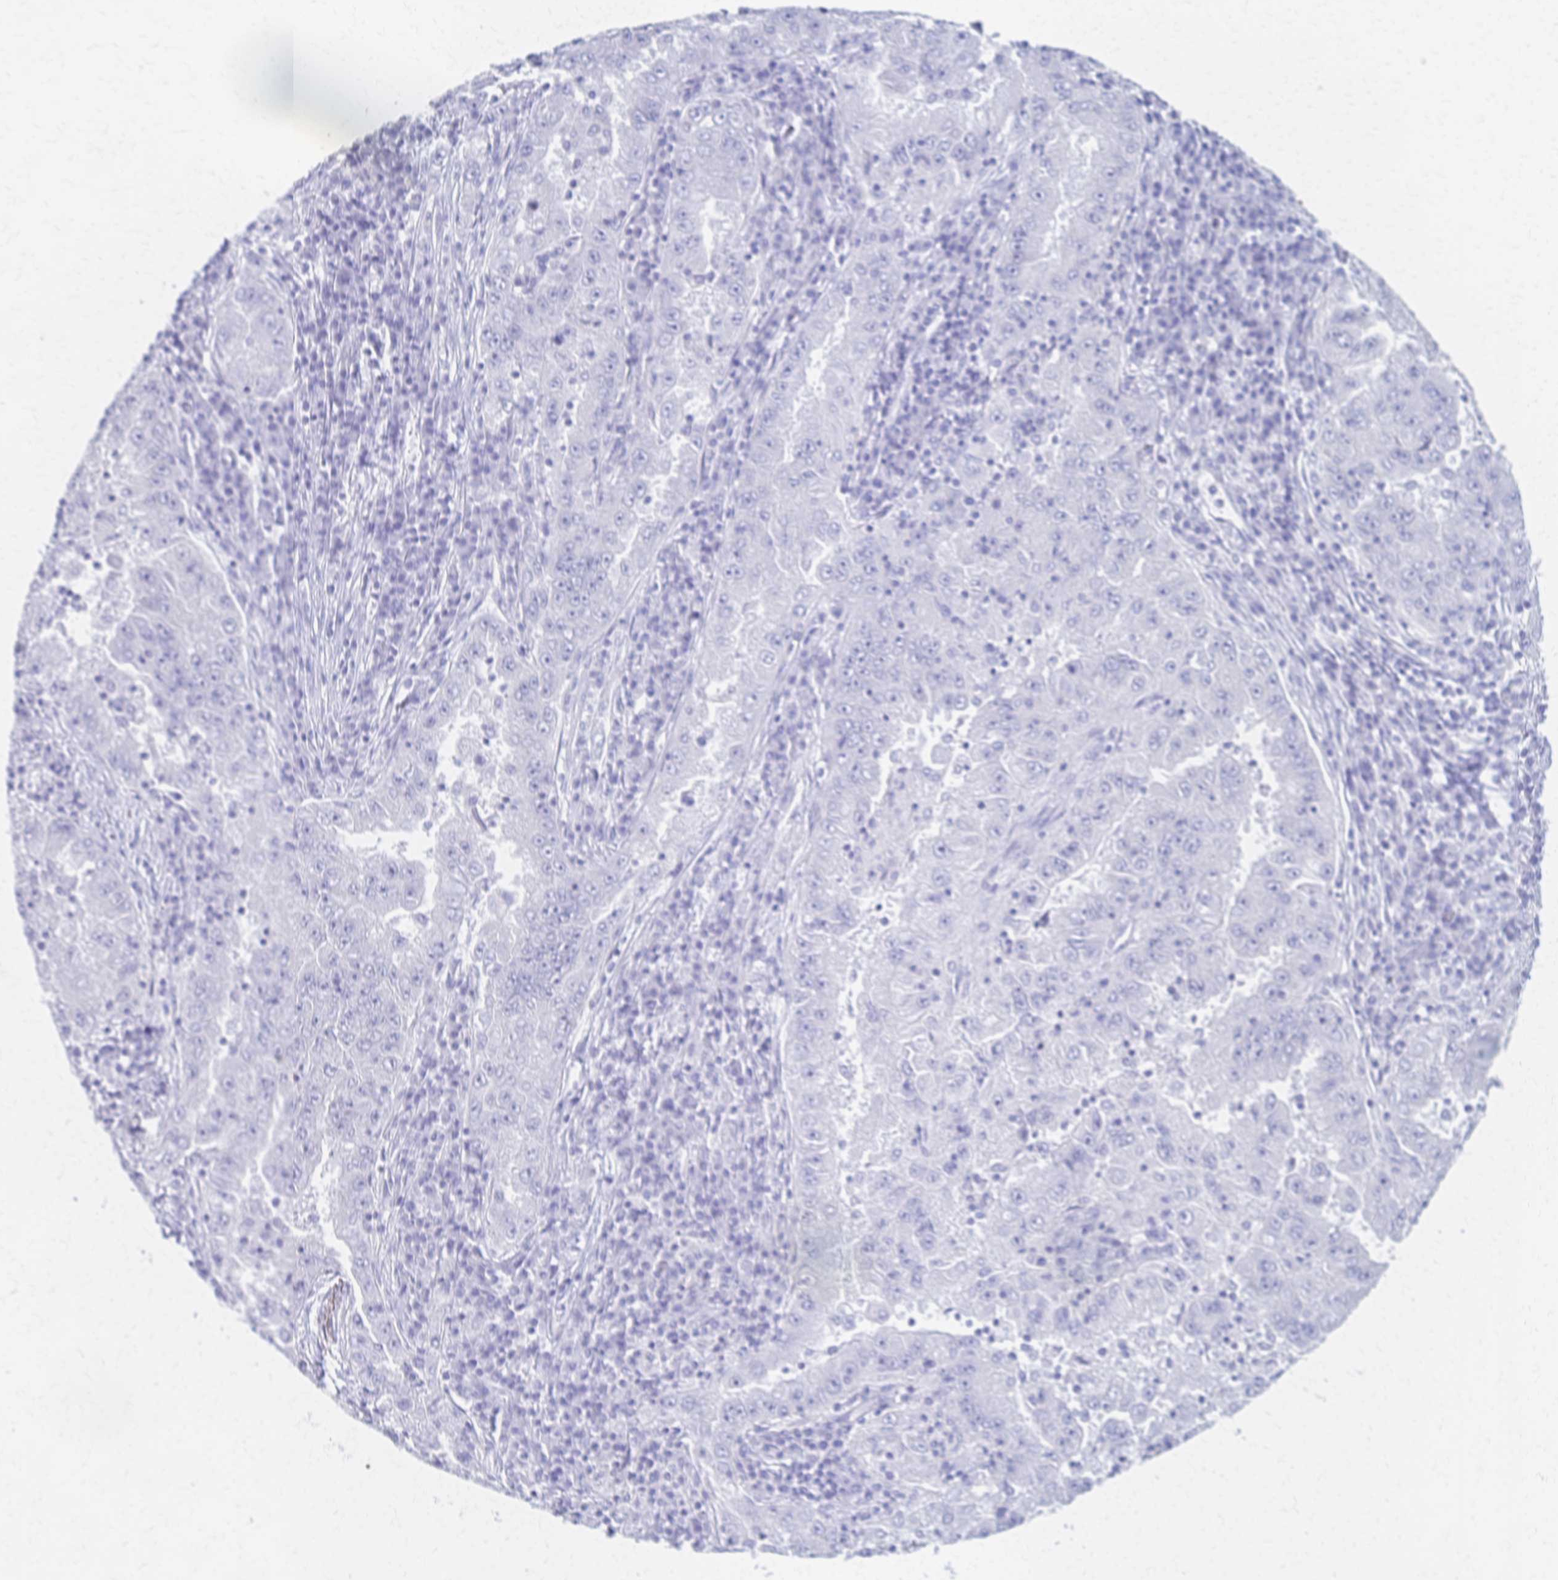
{"staining": {"intensity": "negative", "quantity": "none", "location": "none"}, "tissue": "lung cancer", "cell_type": "Tumor cells", "image_type": "cancer", "snomed": [{"axis": "morphology", "description": "Adenocarcinoma, NOS"}, {"axis": "morphology", "description": "Adenocarcinoma primary or metastatic"}, {"axis": "topography", "description": "Lung"}], "caption": "Immunohistochemical staining of human lung cancer (adenocarcinoma primary or metastatic) shows no significant positivity in tumor cells.", "gene": "CYB5A", "patient": {"sex": "male", "age": 74}}